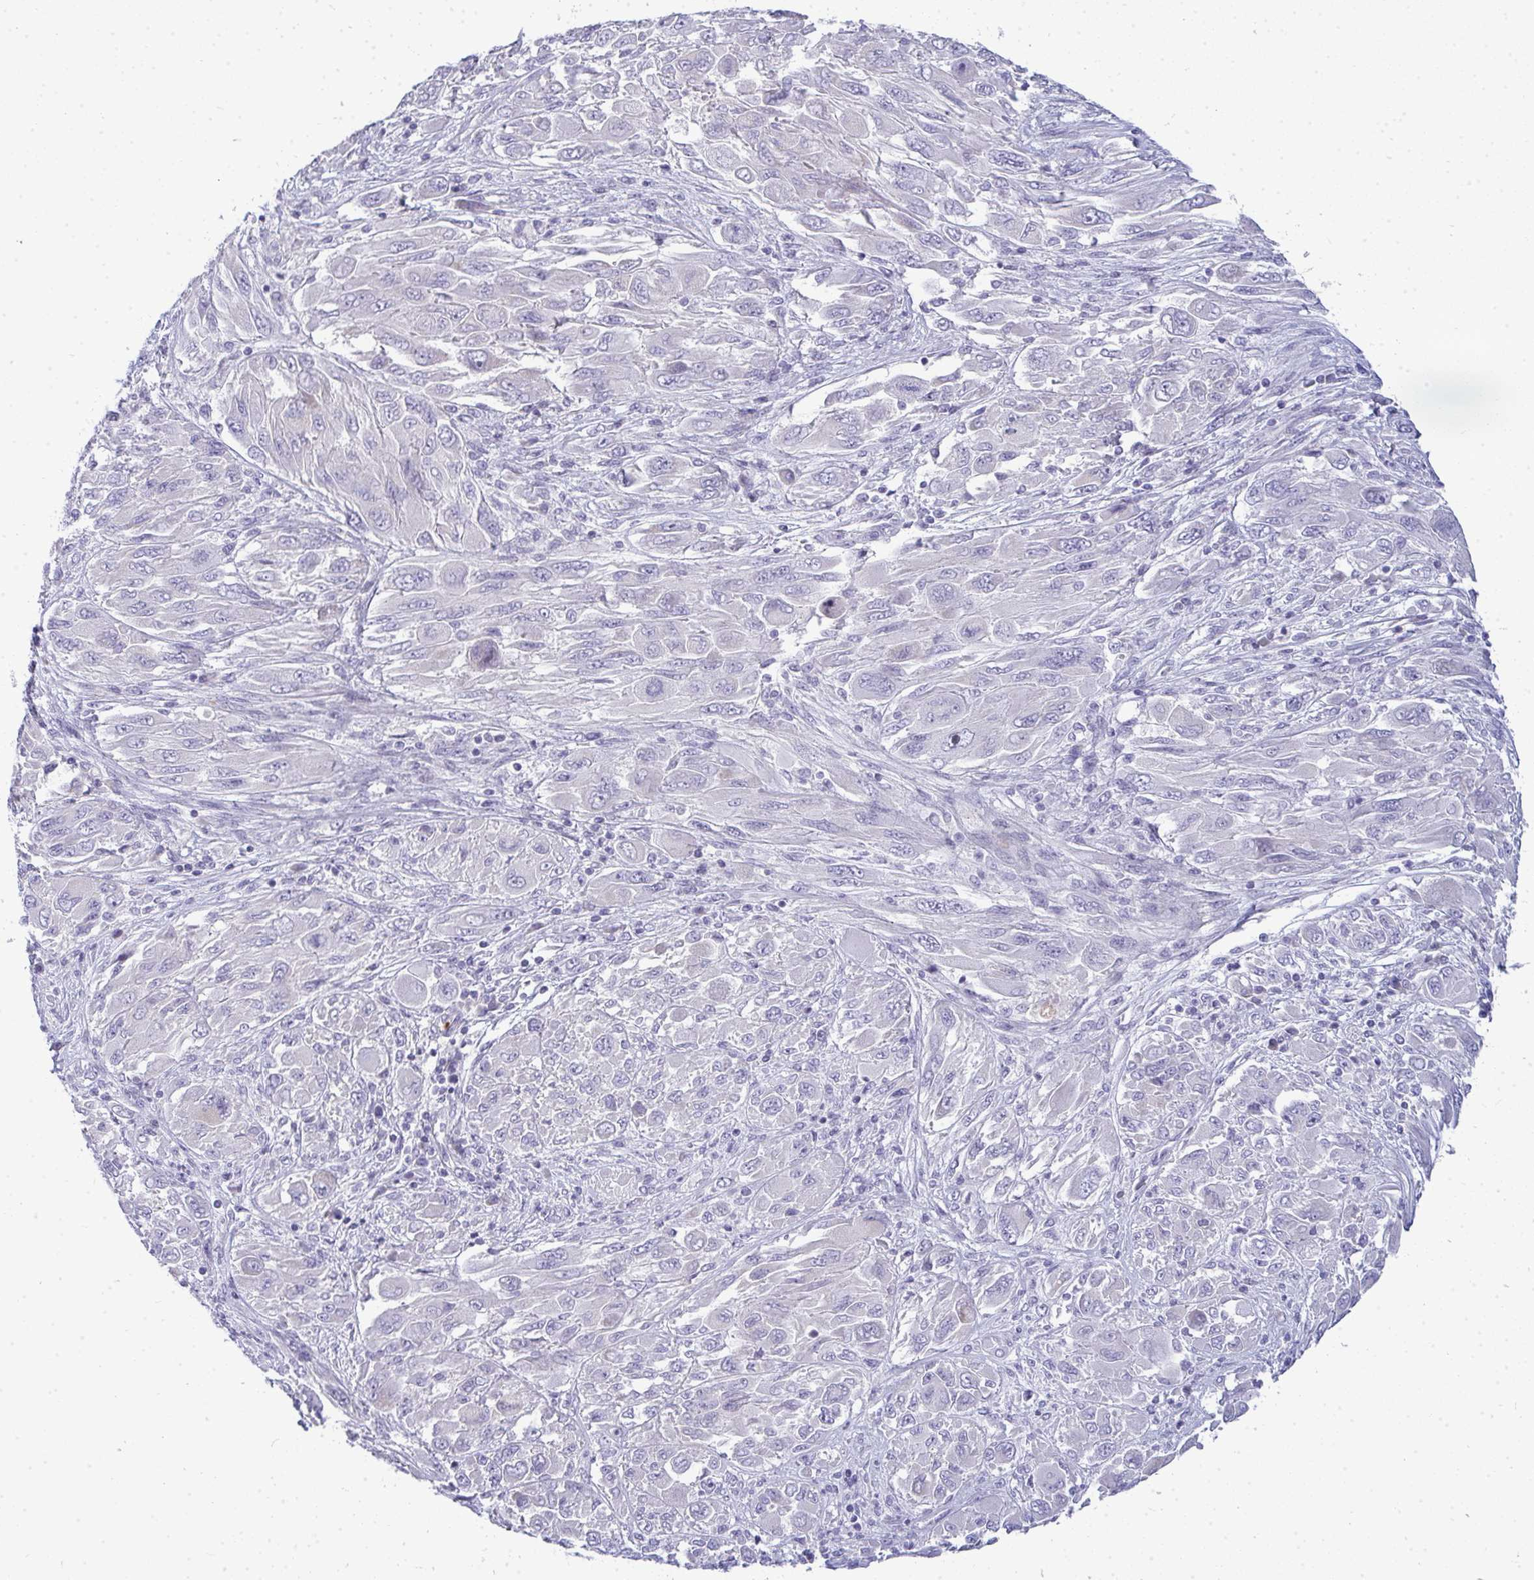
{"staining": {"intensity": "negative", "quantity": "none", "location": "none"}, "tissue": "melanoma", "cell_type": "Tumor cells", "image_type": "cancer", "snomed": [{"axis": "morphology", "description": "Malignant melanoma, NOS"}, {"axis": "topography", "description": "Skin"}], "caption": "Immunohistochemistry (IHC) micrograph of melanoma stained for a protein (brown), which displays no positivity in tumor cells.", "gene": "ZNF182", "patient": {"sex": "female", "age": 91}}